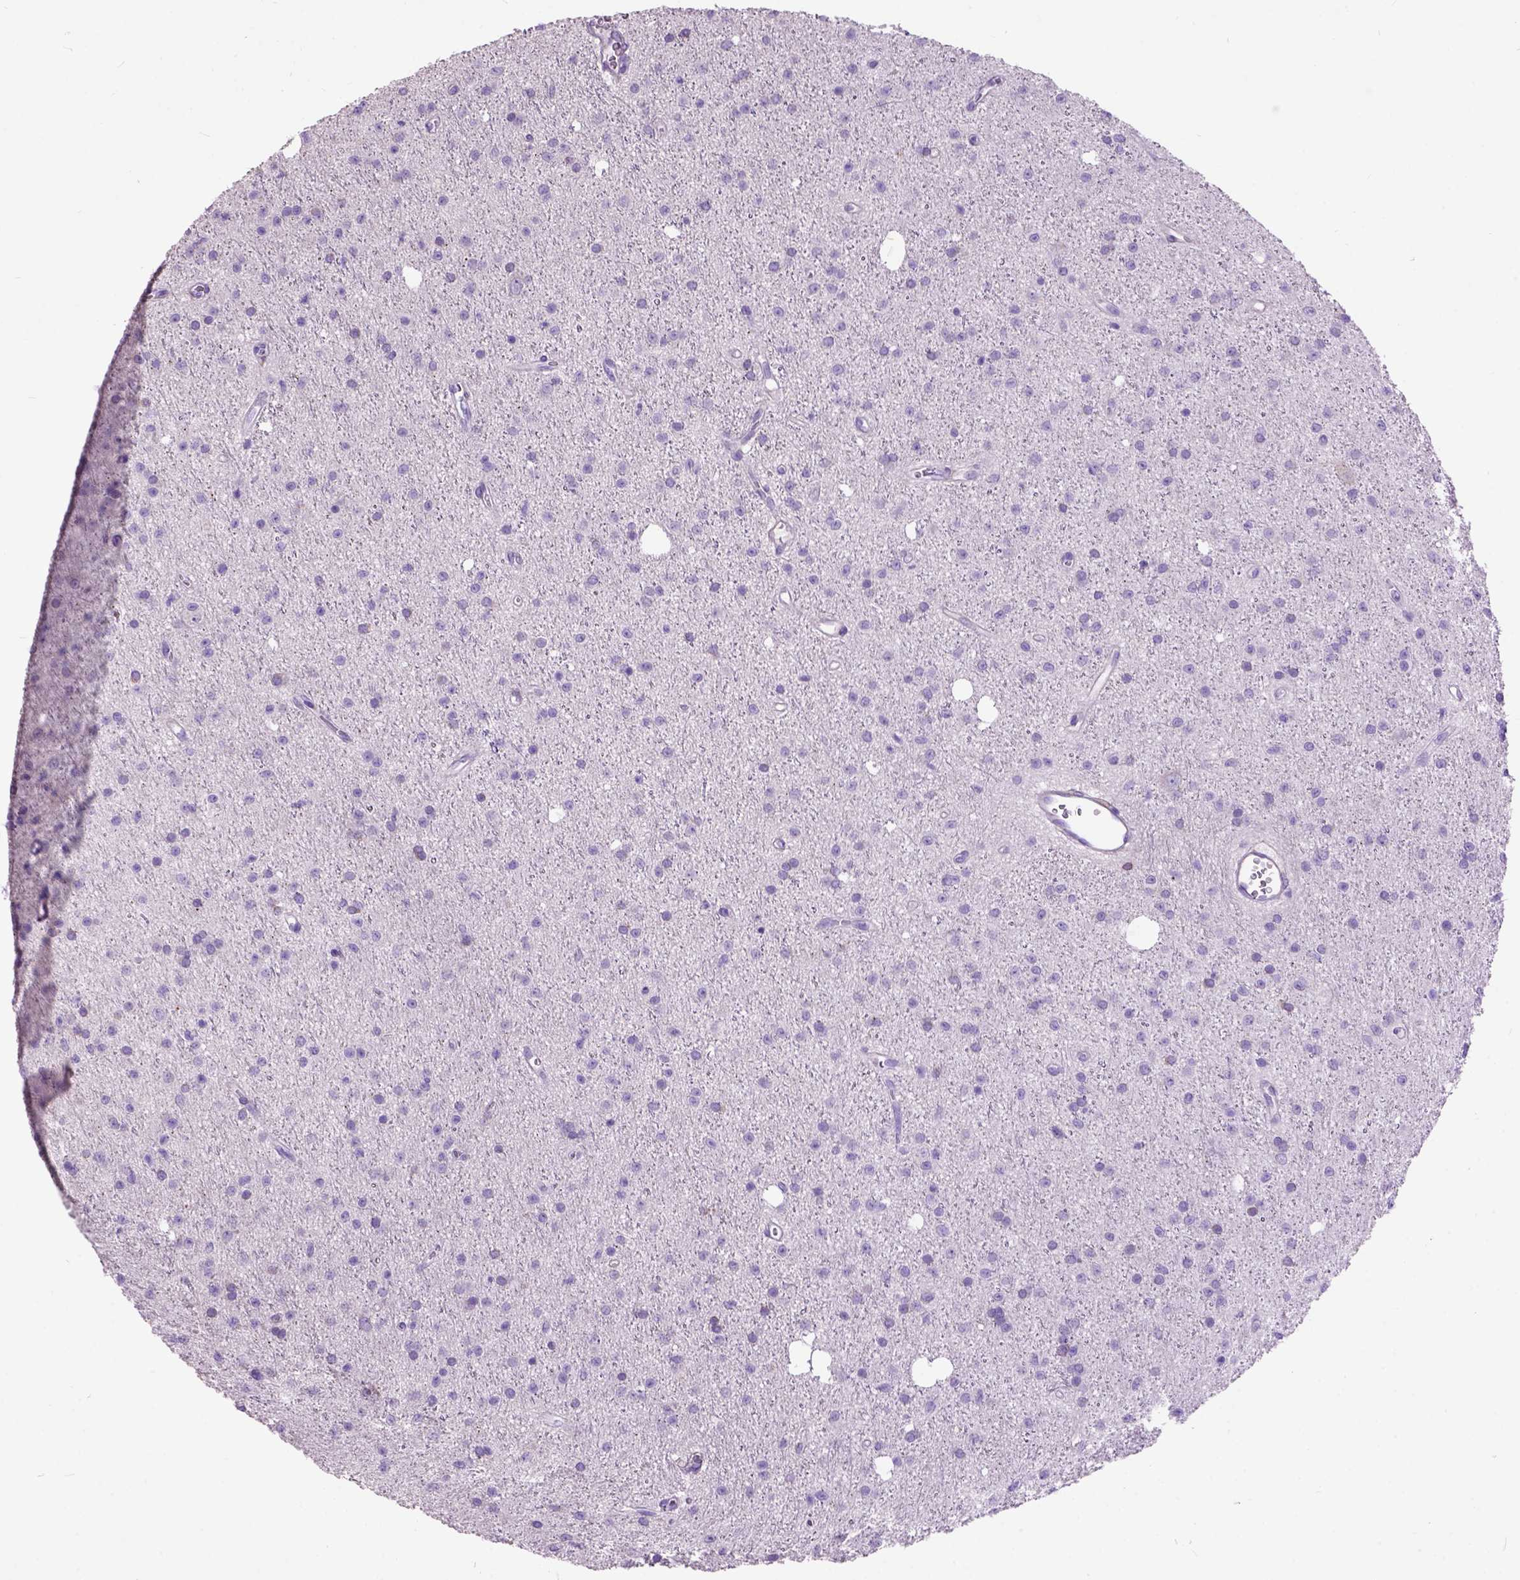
{"staining": {"intensity": "negative", "quantity": "none", "location": "none"}, "tissue": "glioma", "cell_type": "Tumor cells", "image_type": "cancer", "snomed": [{"axis": "morphology", "description": "Glioma, malignant, Low grade"}, {"axis": "topography", "description": "Brain"}], "caption": "Photomicrograph shows no significant protein staining in tumor cells of glioma. The staining is performed using DAB brown chromogen with nuclei counter-stained in using hematoxylin.", "gene": "MAPT", "patient": {"sex": "male", "age": 27}}